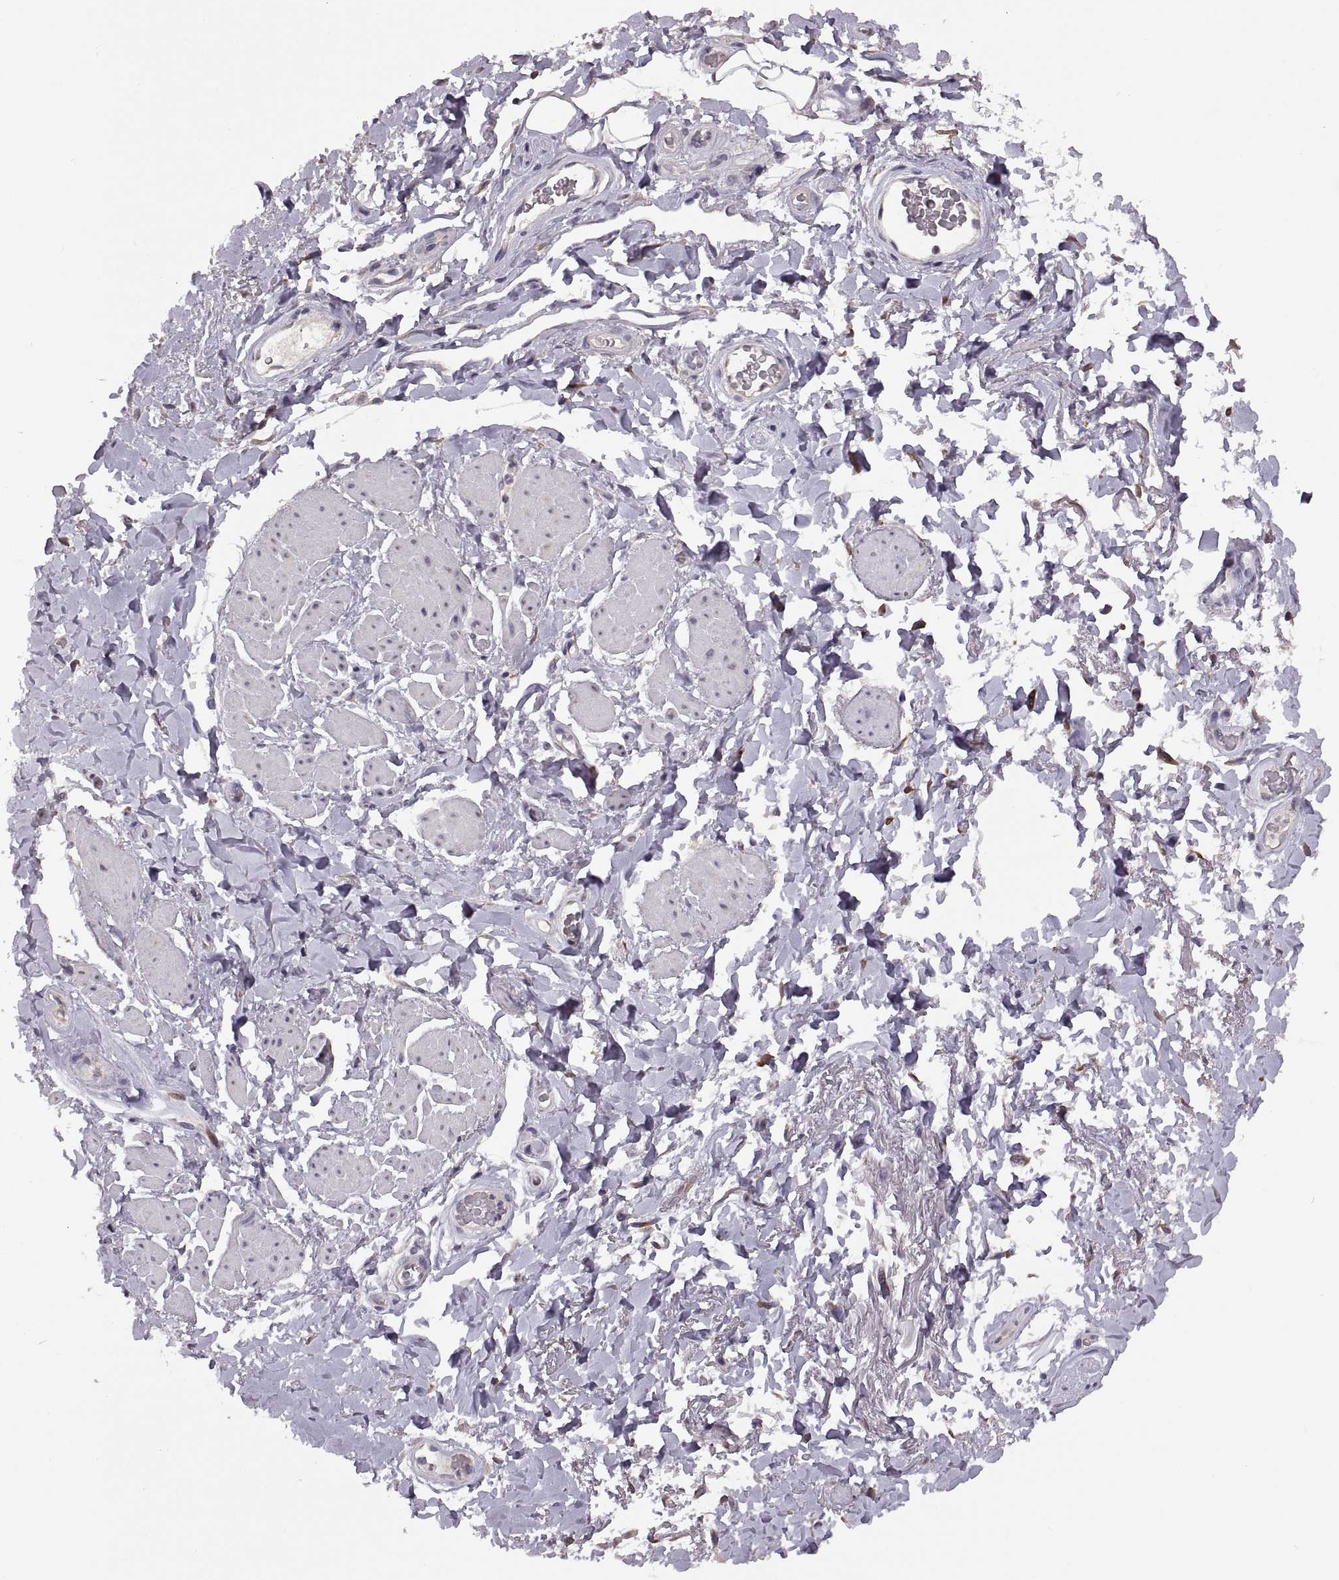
{"staining": {"intensity": "negative", "quantity": "none", "location": "none"}, "tissue": "adipose tissue", "cell_type": "Adipocytes", "image_type": "normal", "snomed": [{"axis": "morphology", "description": "Normal tissue, NOS"}, {"axis": "topography", "description": "Anal"}, {"axis": "topography", "description": "Peripheral nerve tissue"}], "caption": "Benign adipose tissue was stained to show a protein in brown. There is no significant expression in adipocytes.", "gene": "ACSBG2", "patient": {"sex": "male", "age": 53}}